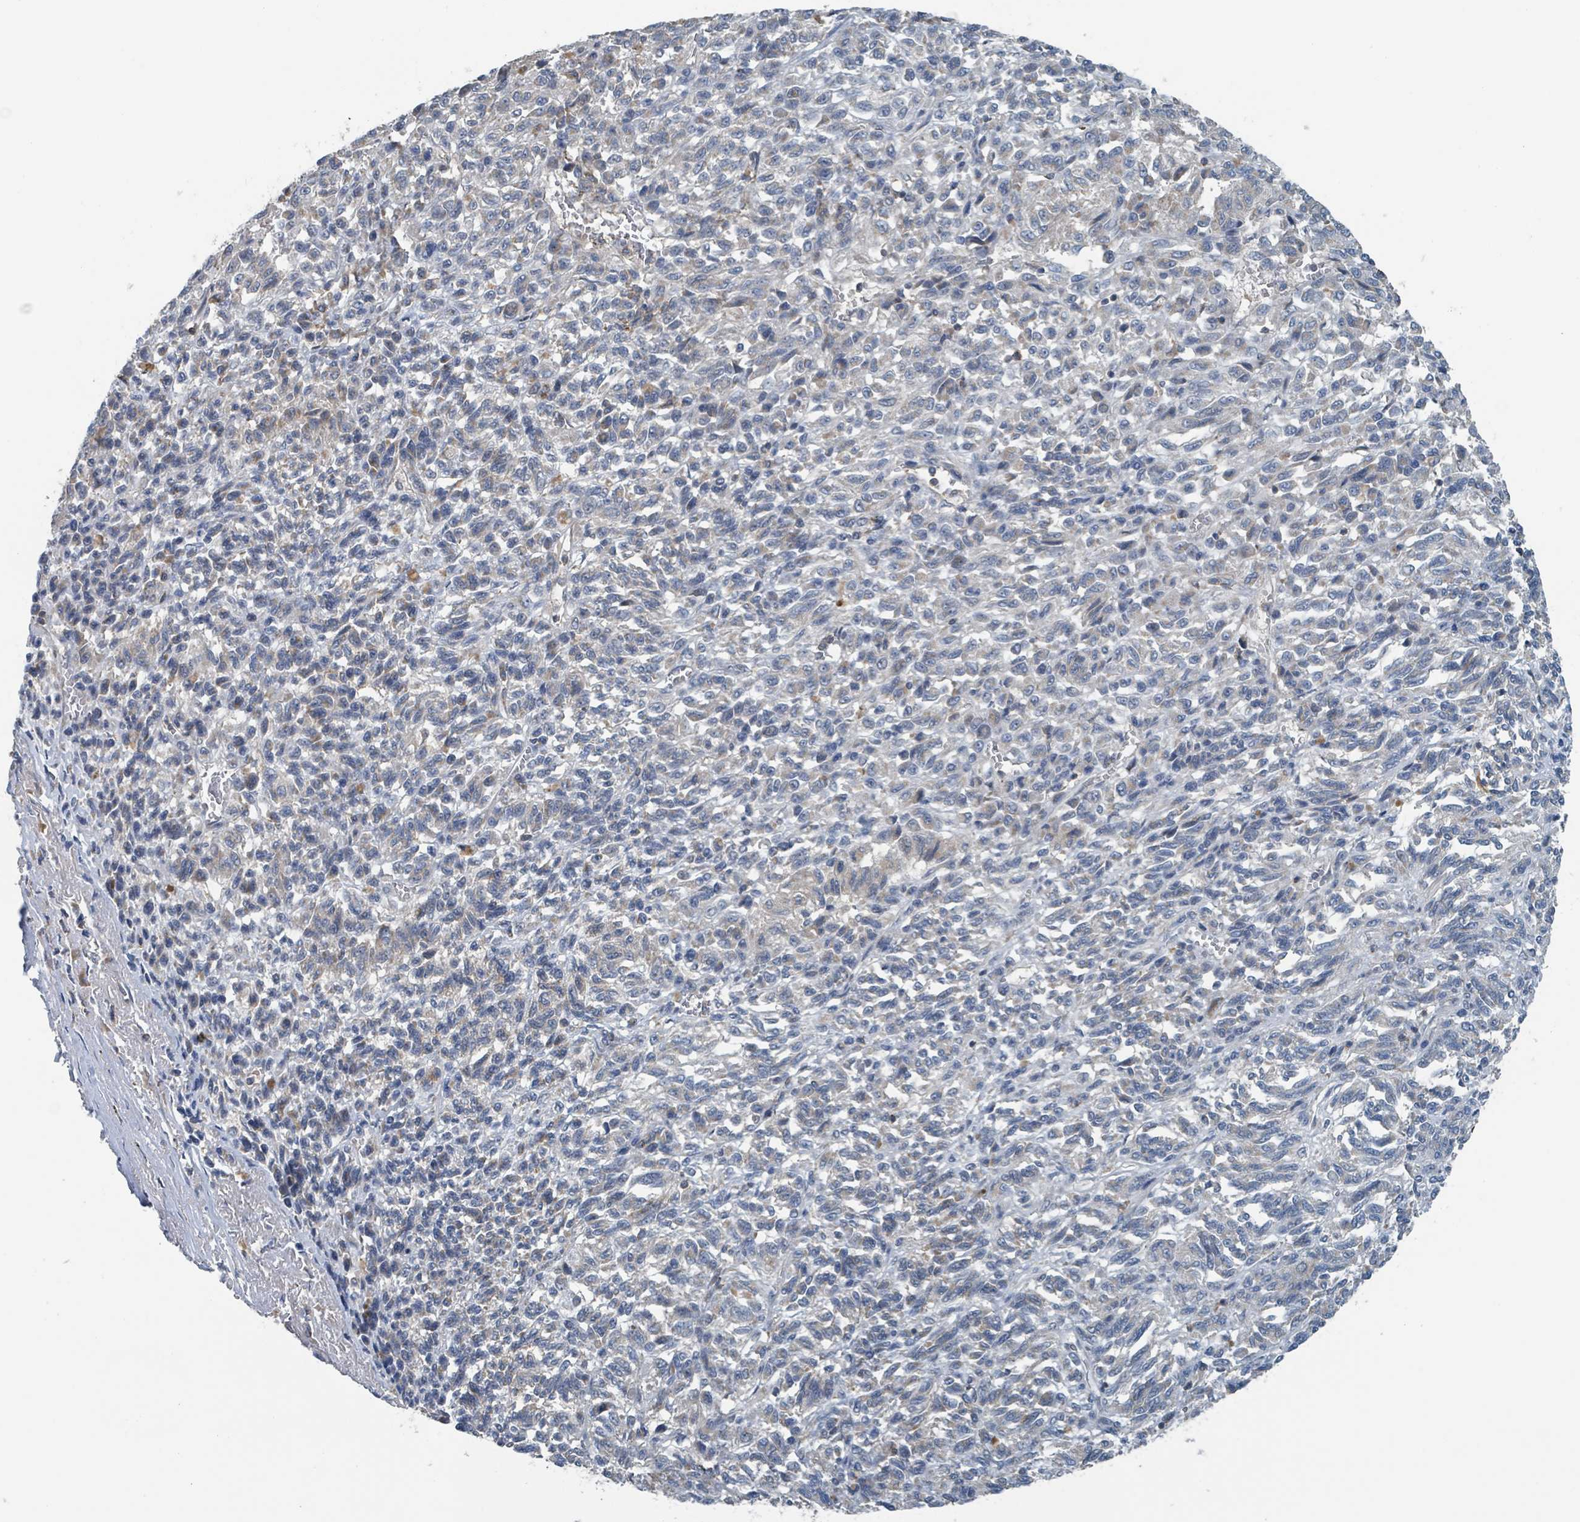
{"staining": {"intensity": "negative", "quantity": "none", "location": "none"}, "tissue": "melanoma", "cell_type": "Tumor cells", "image_type": "cancer", "snomed": [{"axis": "morphology", "description": "Malignant melanoma, Metastatic site"}, {"axis": "topography", "description": "Lung"}], "caption": "High power microscopy histopathology image of an IHC image of melanoma, revealing no significant expression in tumor cells. (DAB (3,3'-diaminobenzidine) immunohistochemistry (IHC), high magnification).", "gene": "ACBD4", "patient": {"sex": "male", "age": 64}}